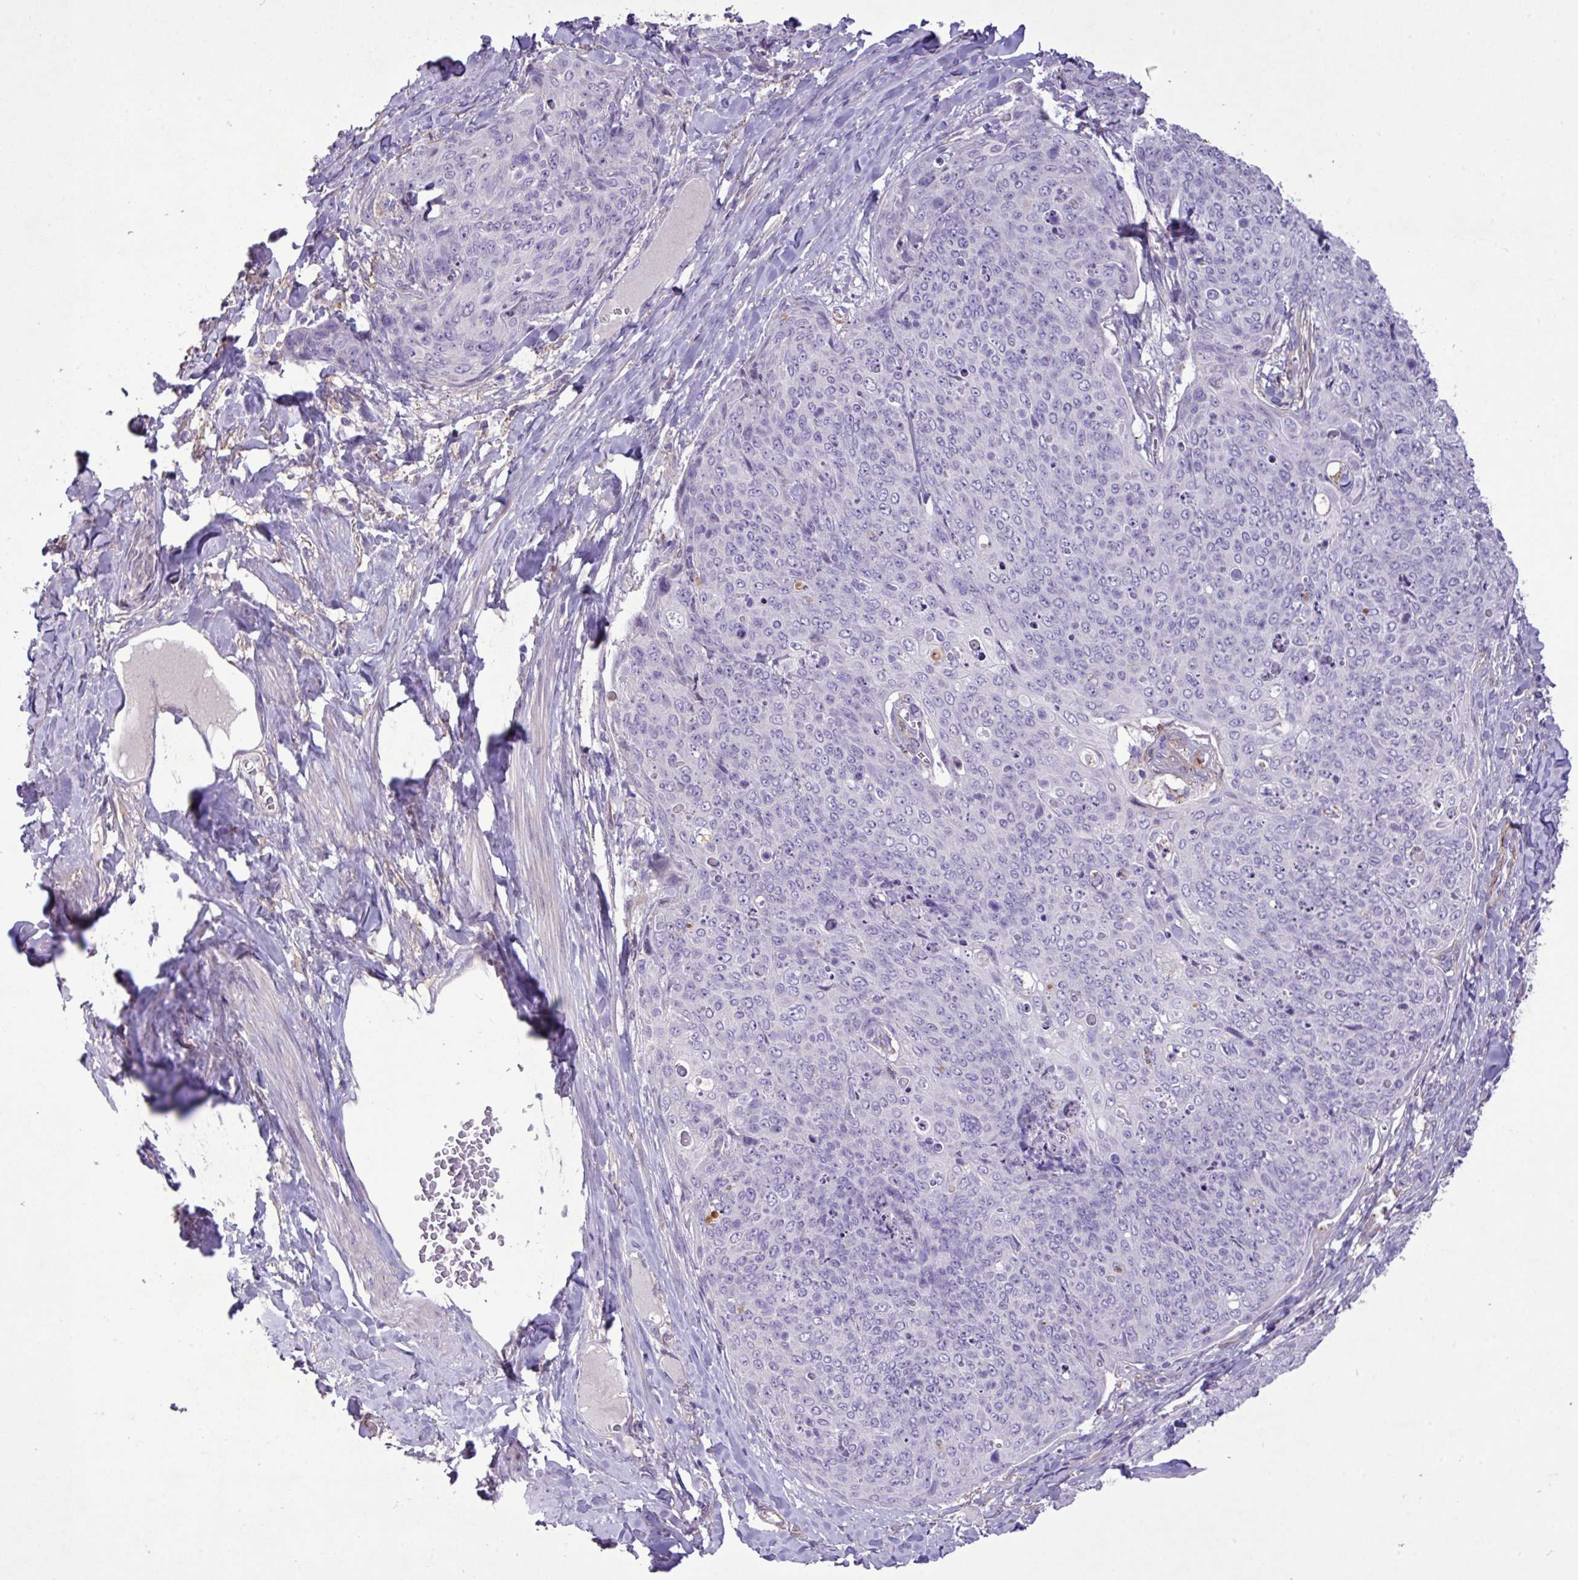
{"staining": {"intensity": "negative", "quantity": "none", "location": "none"}, "tissue": "skin cancer", "cell_type": "Tumor cells", "image_type": "cancer", "snomed": [{"axis": "morphology", "description": "Squamous cell carcinoma, NOS"}, {"axis": "topography", "description": "Skin"}, {"axis": "topography", "description": "Vulva"}], "caption": "Immunohistochemistry photomicrograph of skin squamous cell carcinoma stained for a protein (brown), which shows no staining in tumor cells.", "gene": "CD248", "patient": {"sex": "female", "age": 85}}